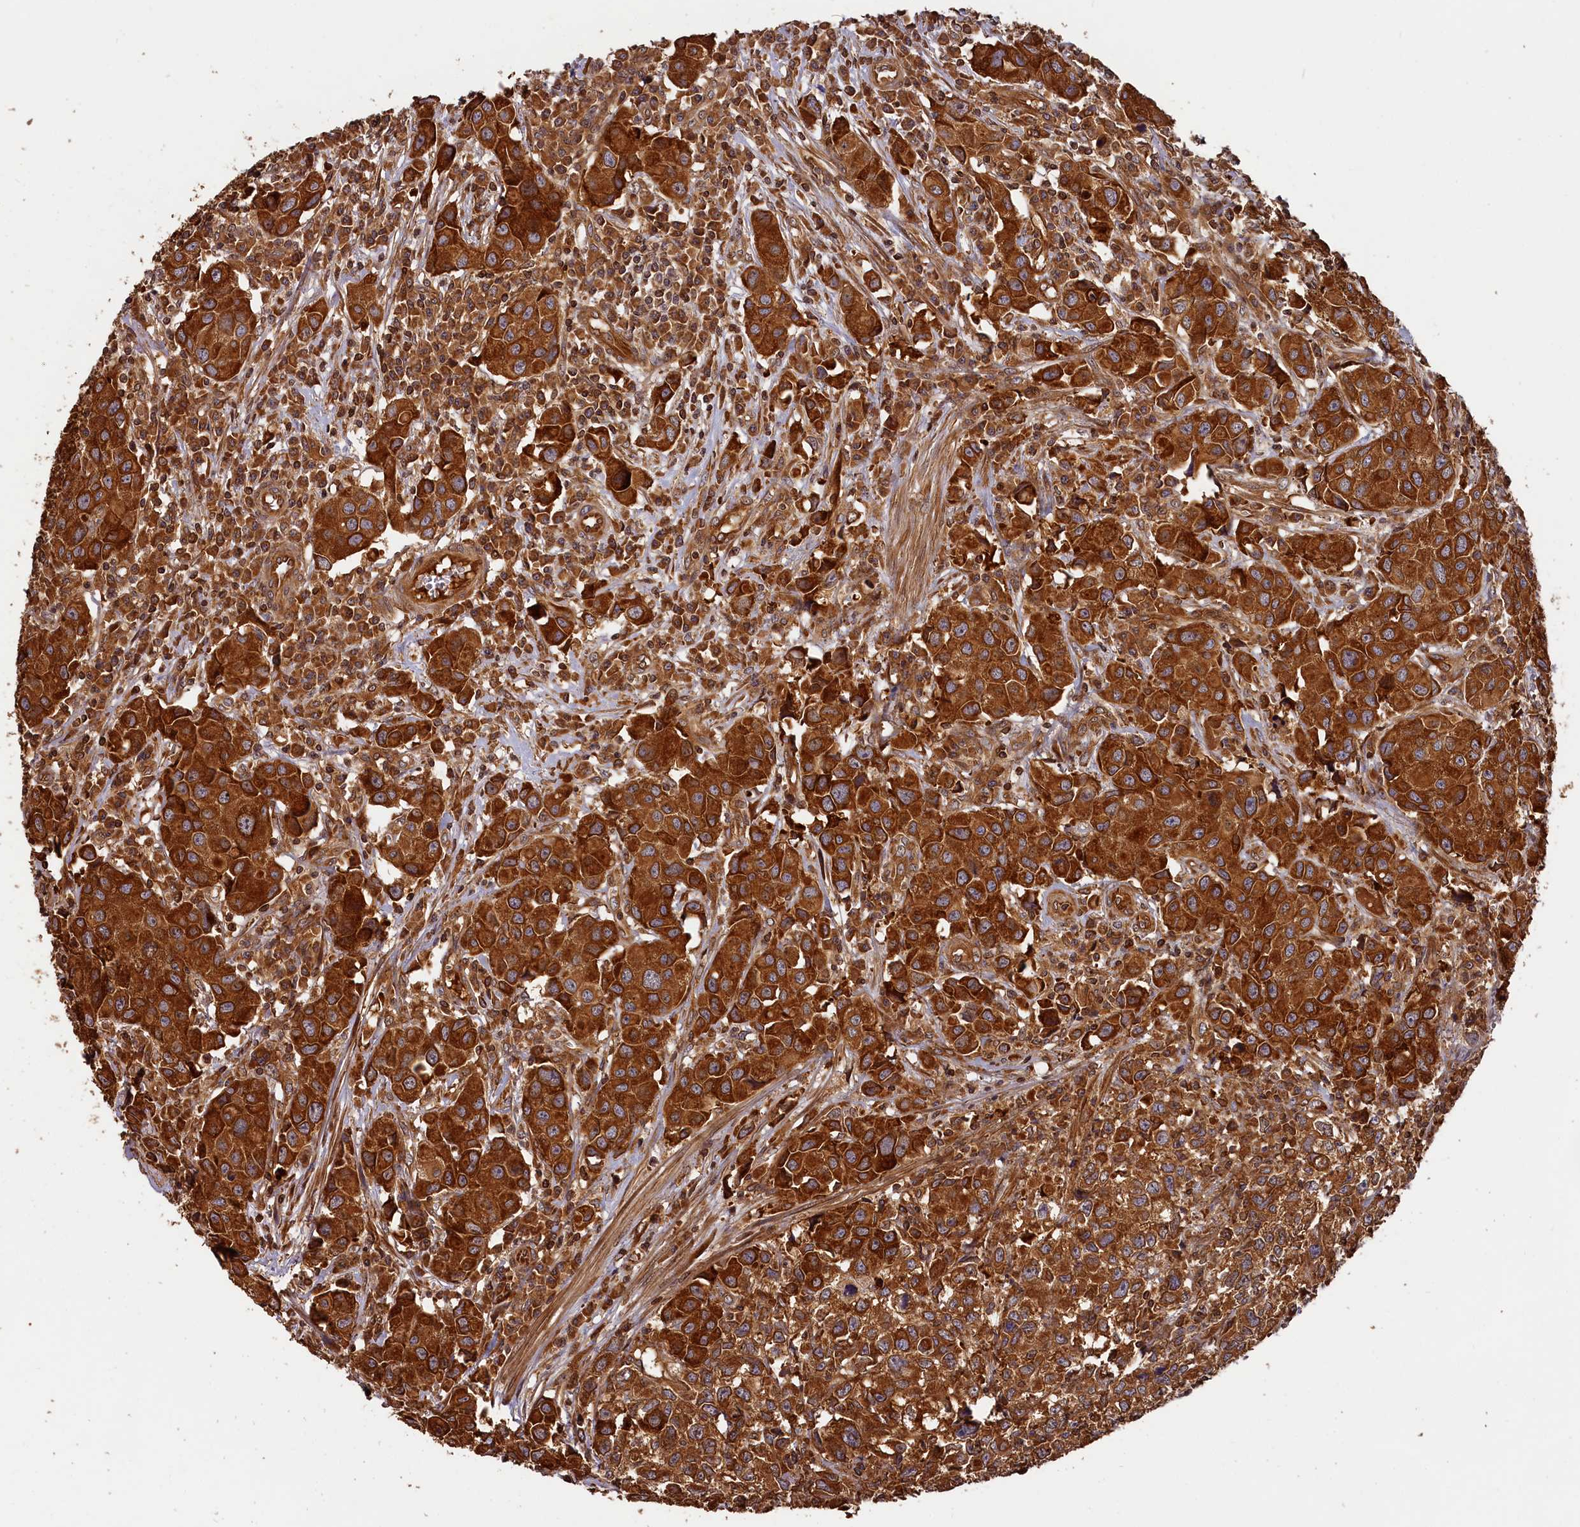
{"staining": {"intensity": "strong", "quantity": ">75%", "location": "cytoplasmic/membranous"}, "tissue": "urothelial cancer", "cell_type": "Tumor cells", "image_type": "cancer", "snomed": [{"axis": "morphology", "description": "Urothelial carcinoma, High grade"}, {"axis": "topography", "description": "Urinary bladder"}], "caption": "Tumor cells reveal high levels of strong cytoplasmic/membranous staining in approximately >75% of cells in human high-grade urothelial carcinoma.", "gene": "HMOX2", "patient": {"sex": "female", "age": 75}}